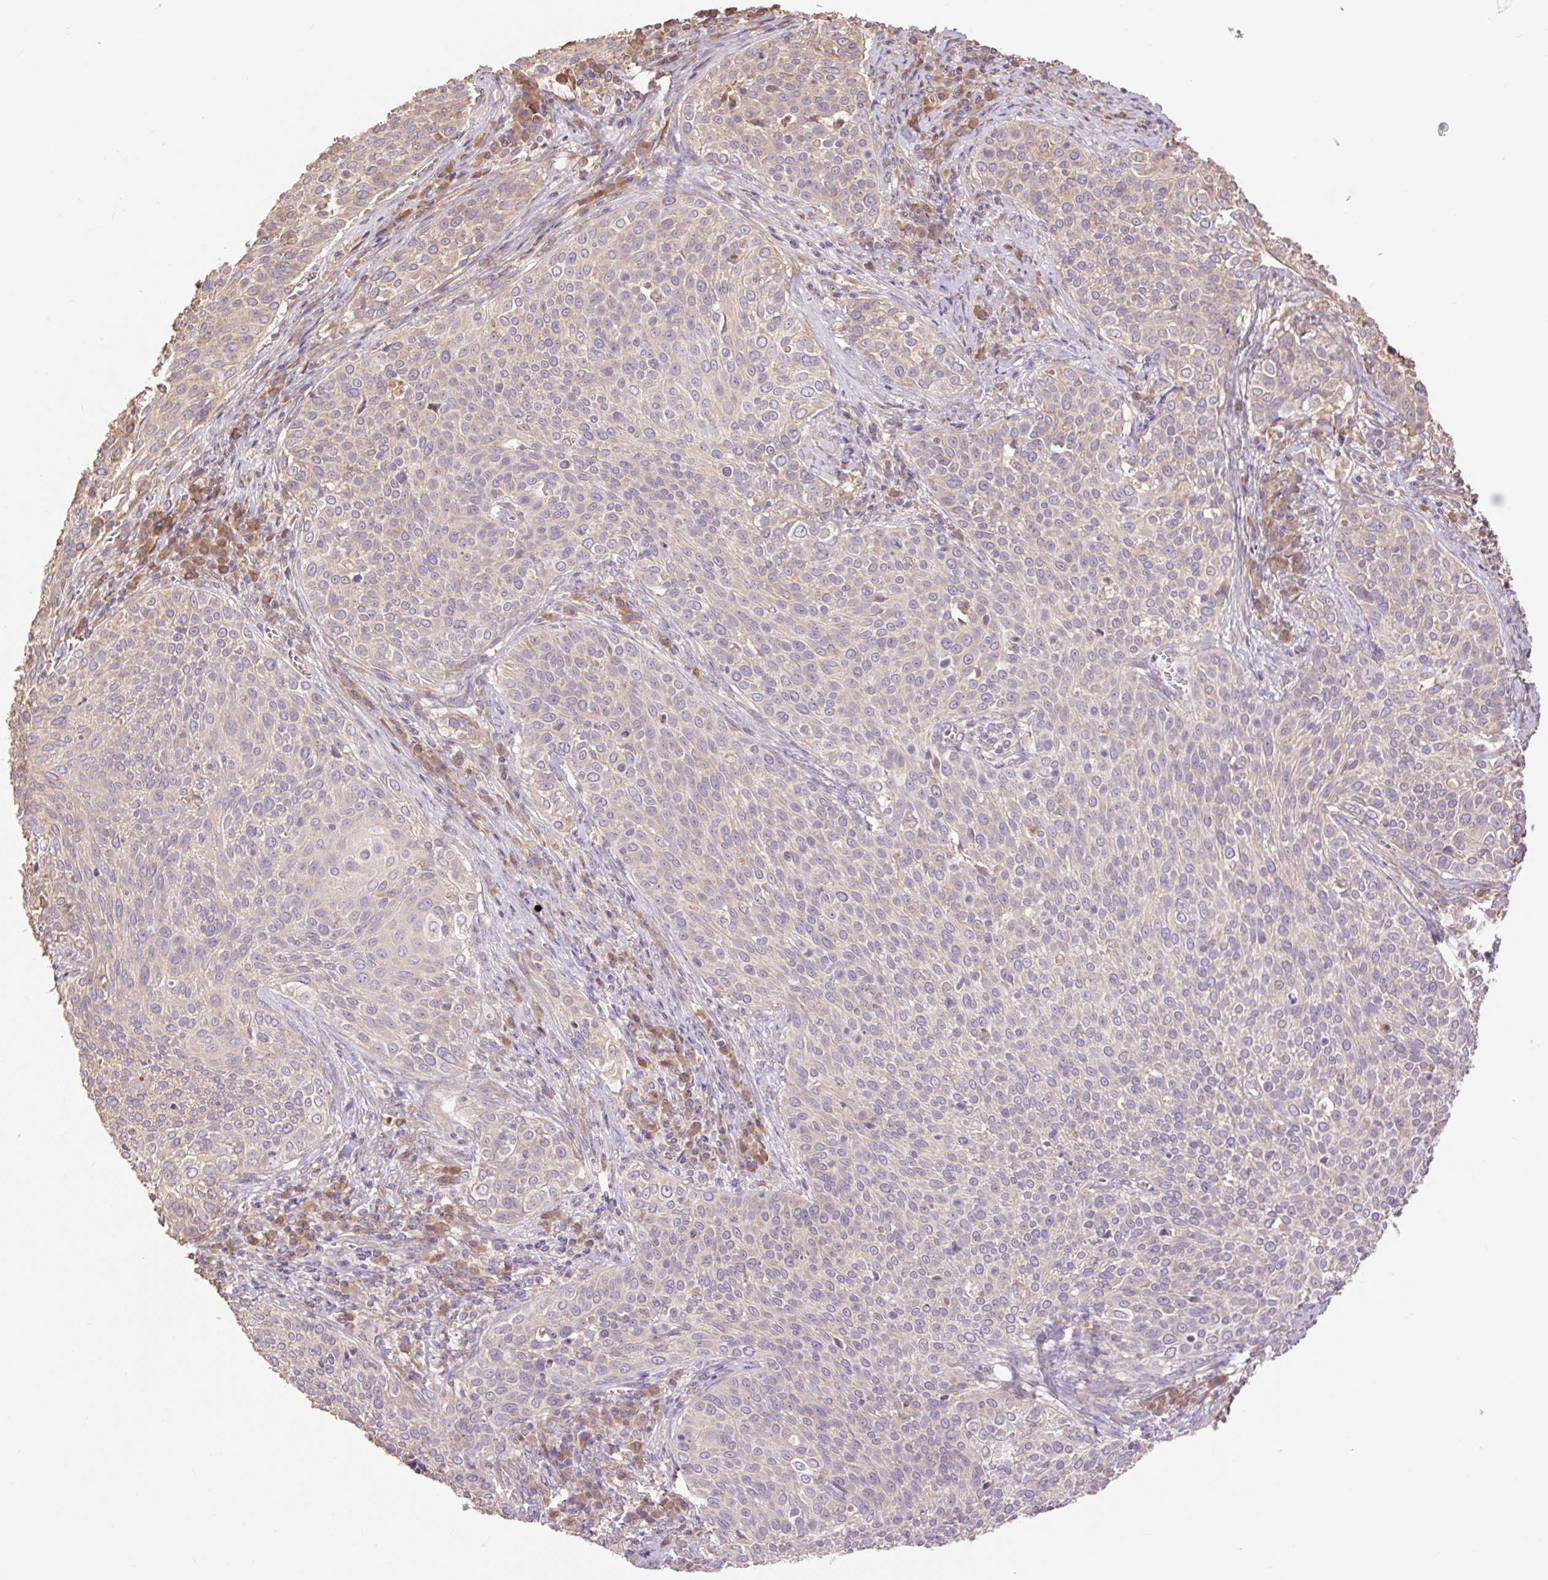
{"staining": {"intensity": "negative", "quantity": "none", "location": "none"}, "tissue": "cervical cancer", "cell_type": "Tumor cells", "image_type": "cancer", "snomed": [{"axis": "morphology", "description": "Squamous cell carcinoma, NOS"}, {"axis": "topography", "description": "Cervix"}], "caption": "DAB (3,3'-diaminobenzidine) immunohistochemical staining of human cervical cancer reveals no significant expression in tumor cells. (DAB immunohistochemistry (IHC), high magnification).", "gene": "DESI1", "patient": {"sex": "female", "age": 31}}